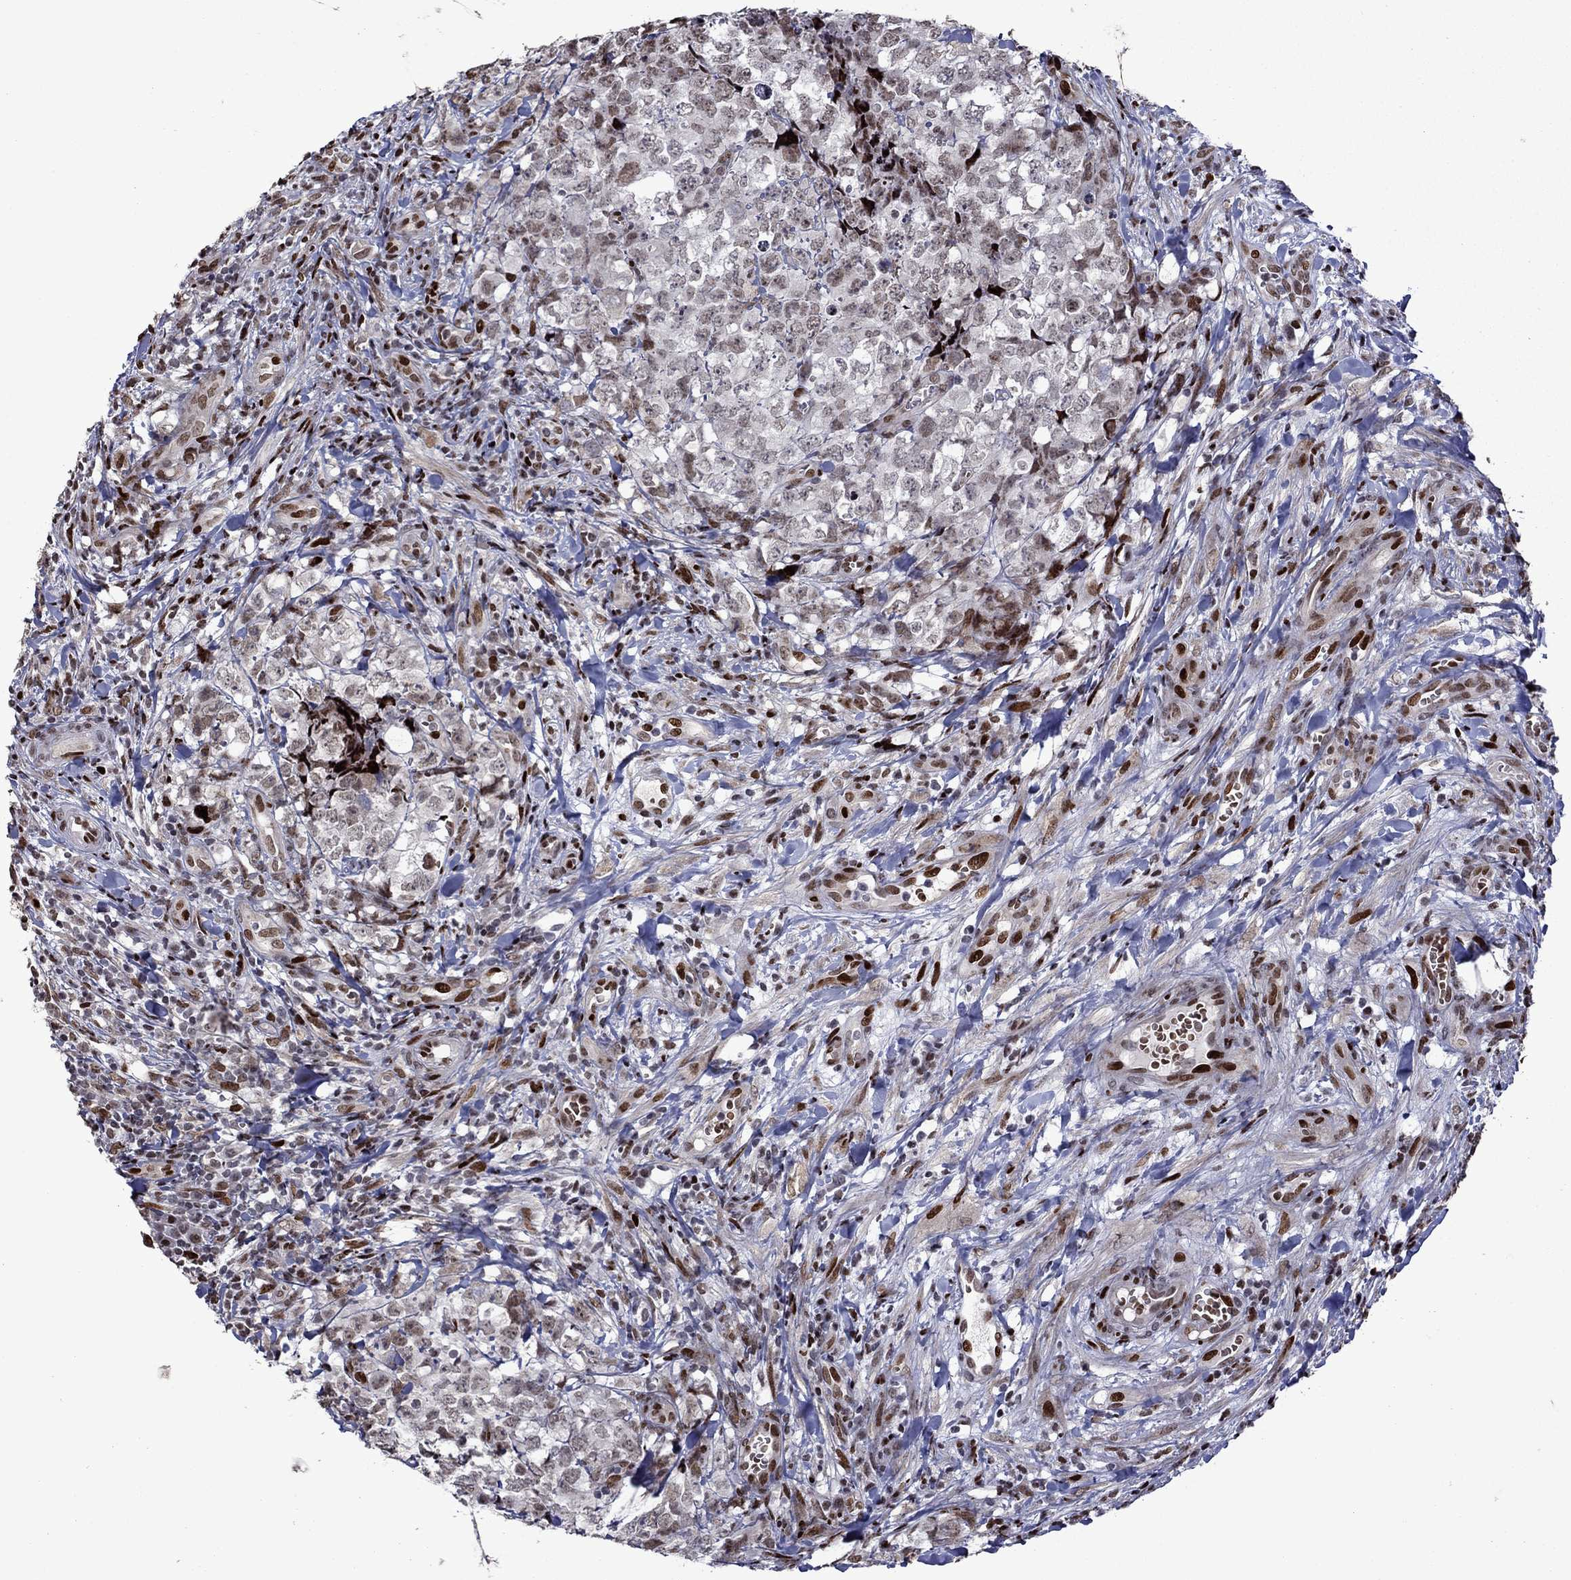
{"staining": {"intensity": "moderate", "quantity": "<25%", "location": "nuclear"}, "tissue": "testis cancer", "cell_type": "Tumor cells", "image_type": "cancer", "snomed": [{"axis": "morphology", "description": "Carcinoma, Embryonal, NOS"}, {"axis": "topography", "description": "Testis"}], "caption": "High-power microscopy captured an IHC micrograph of testis cancer, revealing moderate nuclear positivity in about <25% of tumor cells.", "gene": "LIMK1", "patient": {"sex": "male", "age": 23}}